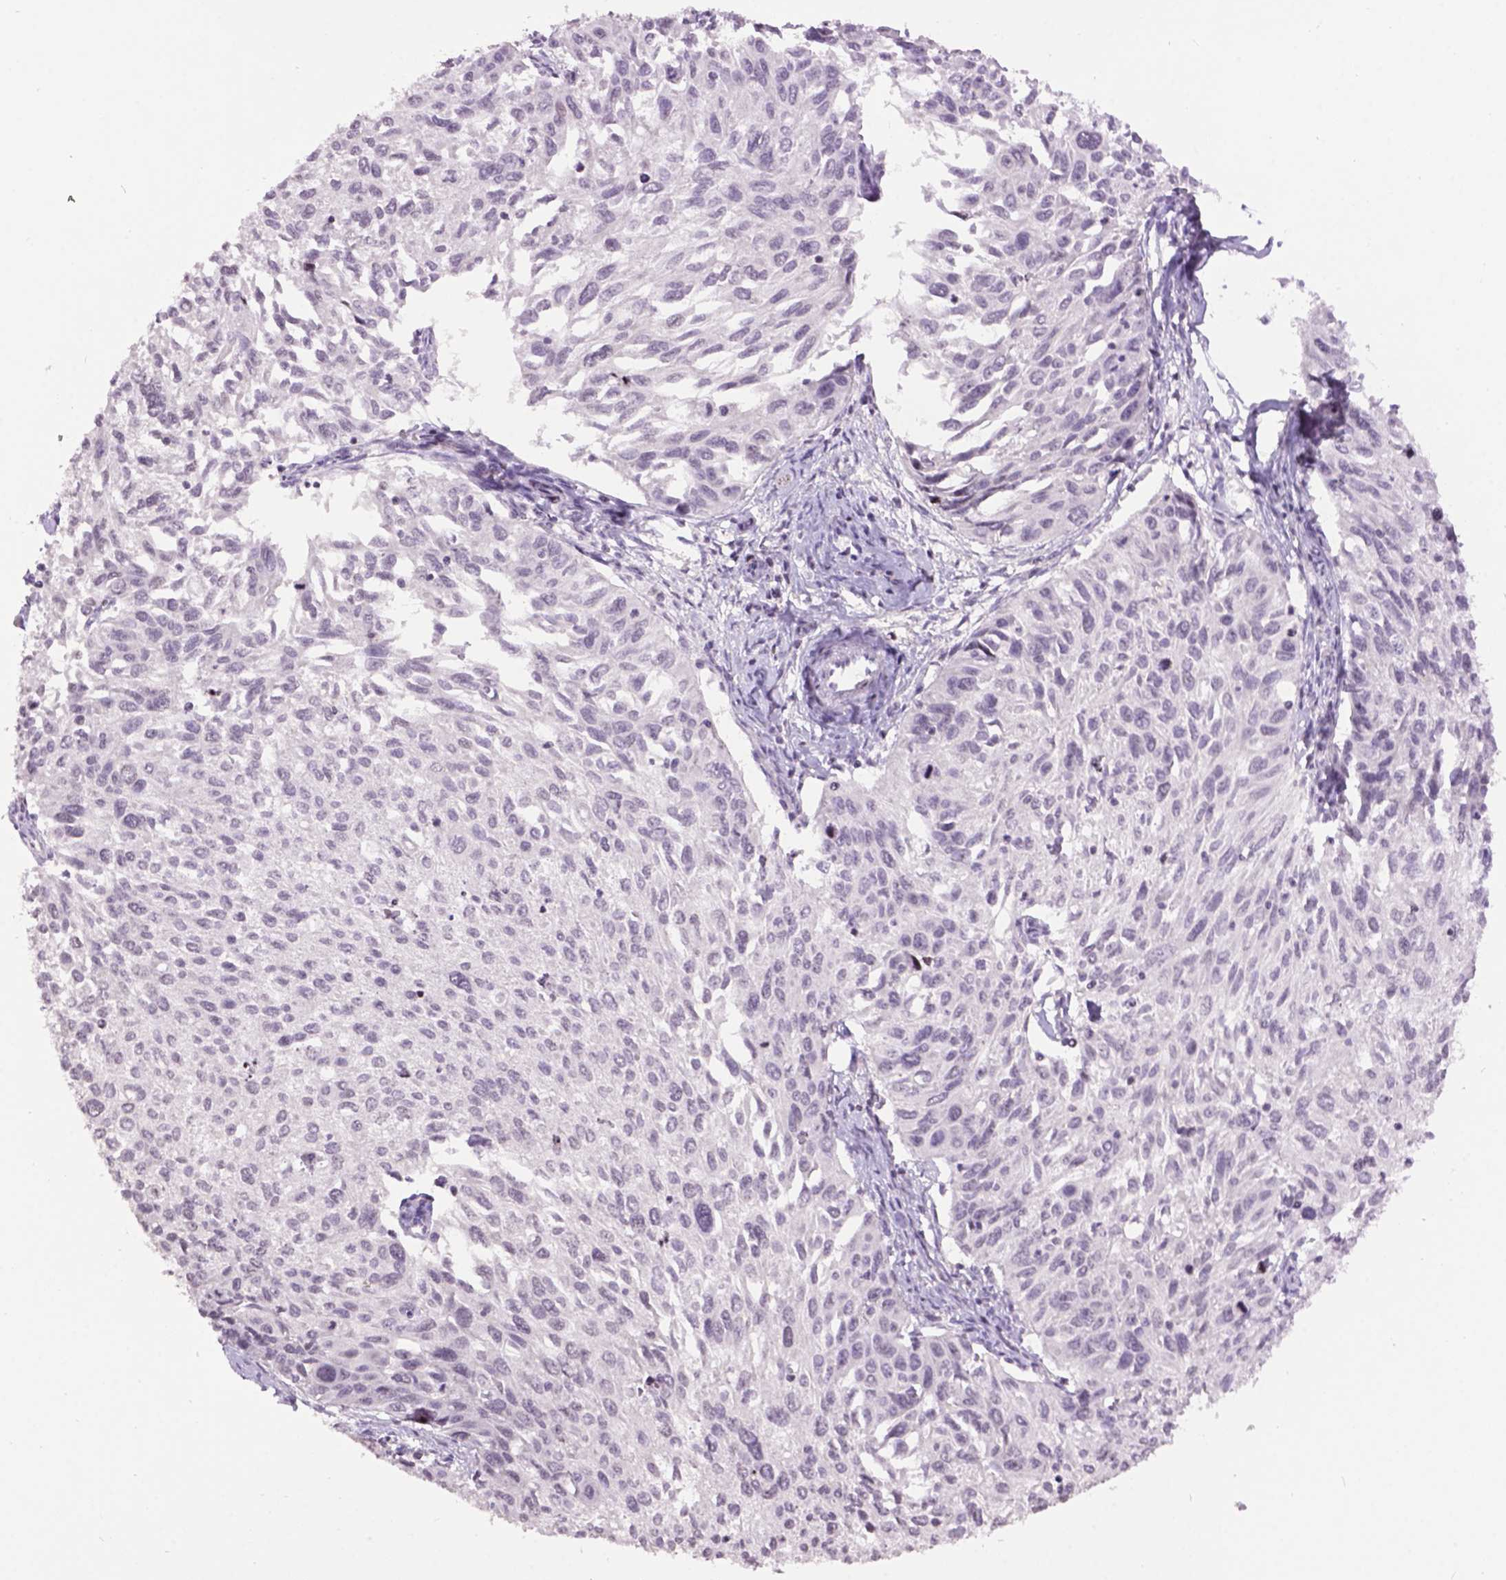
{"staining": {"intensity": "negative", "quantity": "none", "location": "none"}, "tissue": "cervical cancer", "cell_type": "Tumor cells", "image_type": "cancer", "snomed": [{"axis": "morphology", "description": "Squamous cell carcinoma, NOS"}, {"axis": "topography", "description": "Cervix"}], "caption": "Tumor cells show no significant expression in cervical cancer.", "gene": "TH", "patient": {"sex": "female", "age": 50}}